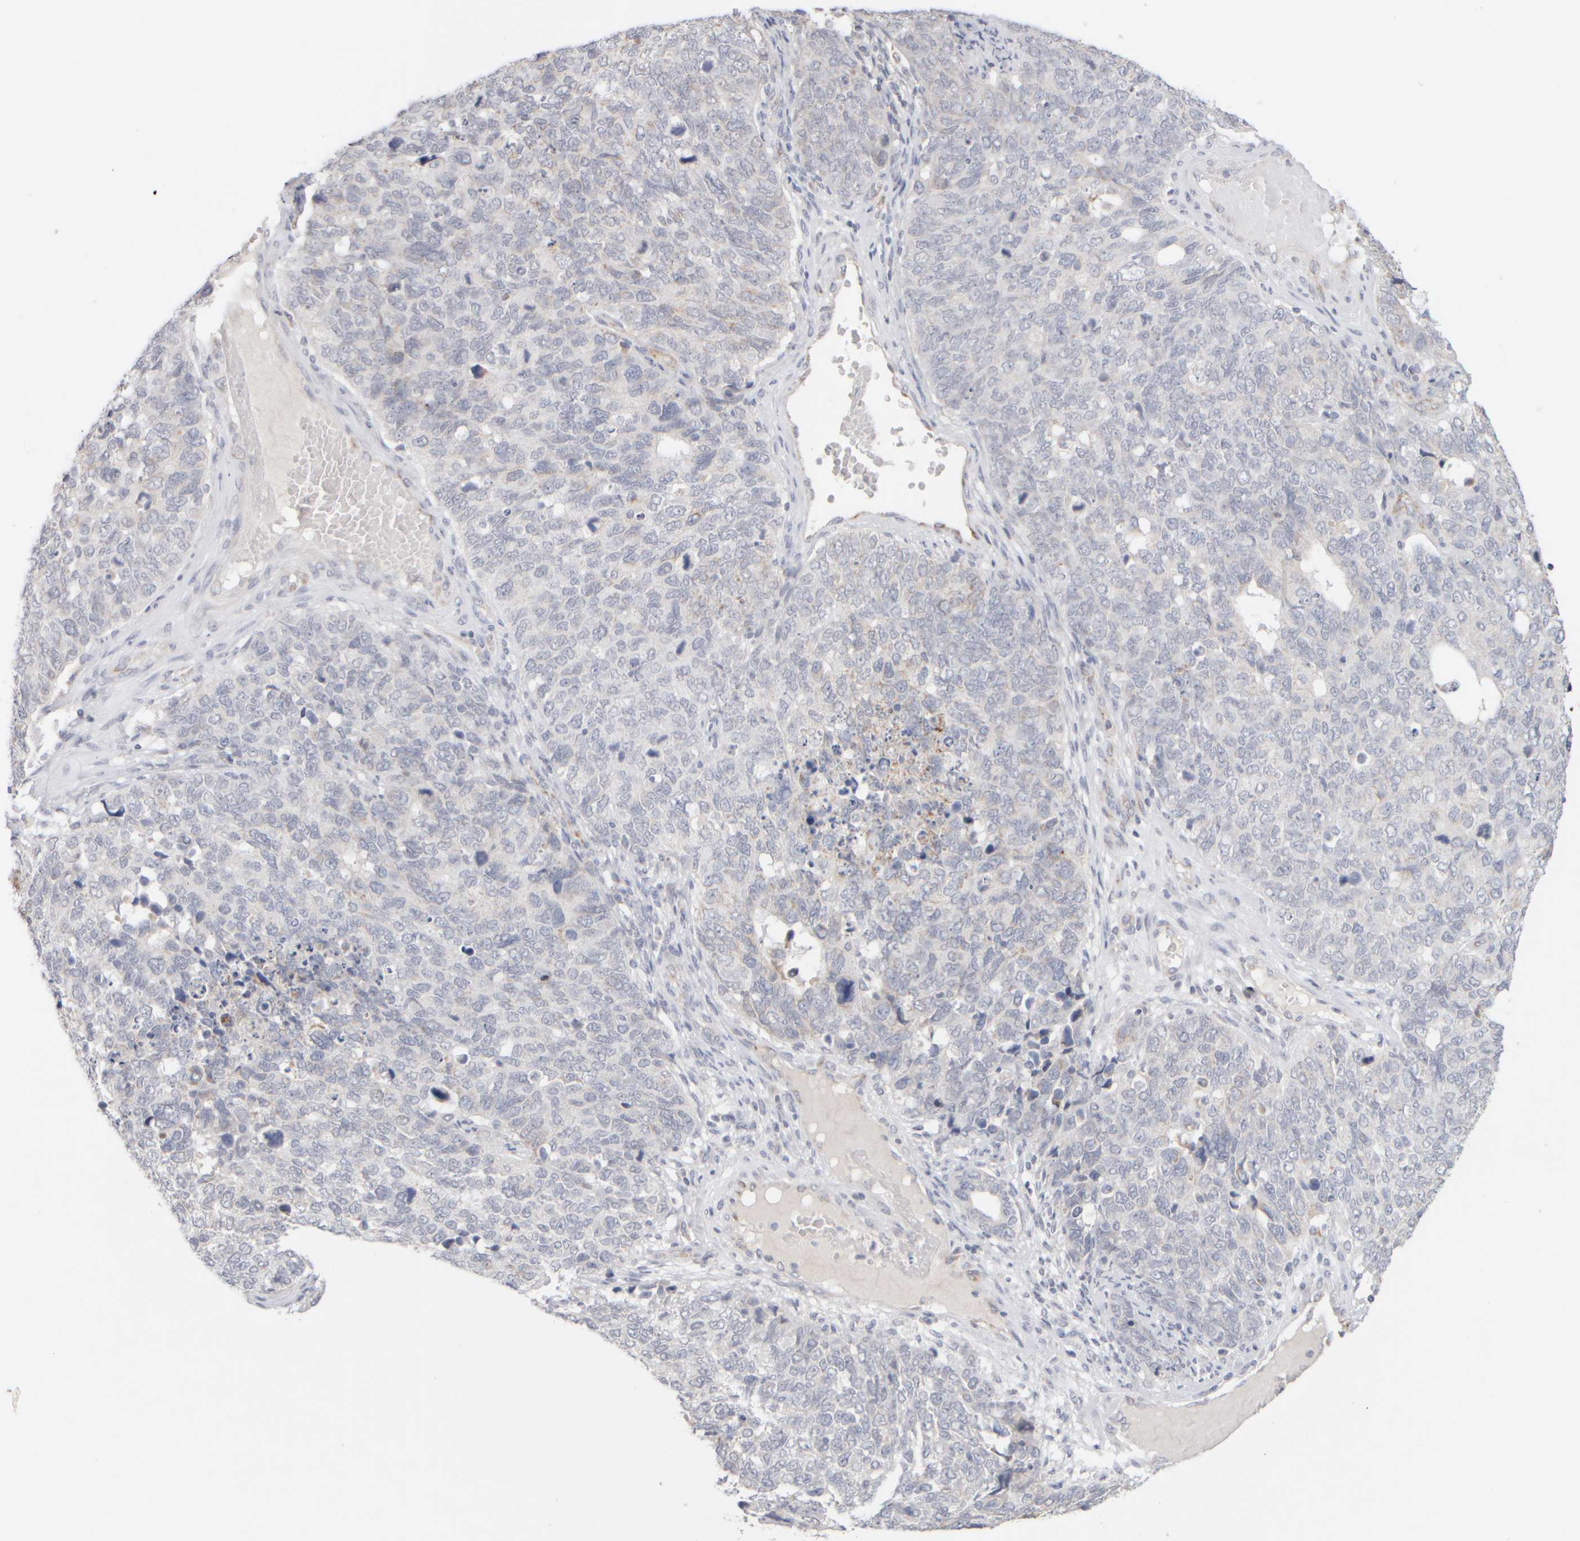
{"staining": {"intensity": "negative", "quantity": "none", "location": "none"}, "tissue": "cervical cancer", "cell_type": "Tumor cells", "image_type": "cancer", "snomed": [{"axis": "morphology", "description": "Squamous cell carcinoma, NOS"}, {"axis": "topography", "description": "Cervix"}], "caption": "Immunohistochemistry (IHC) micrograph of cervical cancer (squamous cell carcinoma) stained for a protein (brown), which demonstrates no expression in tumor cells.", "gene": "ZNF112", "patient": {"sex": "female", "age": 63}}